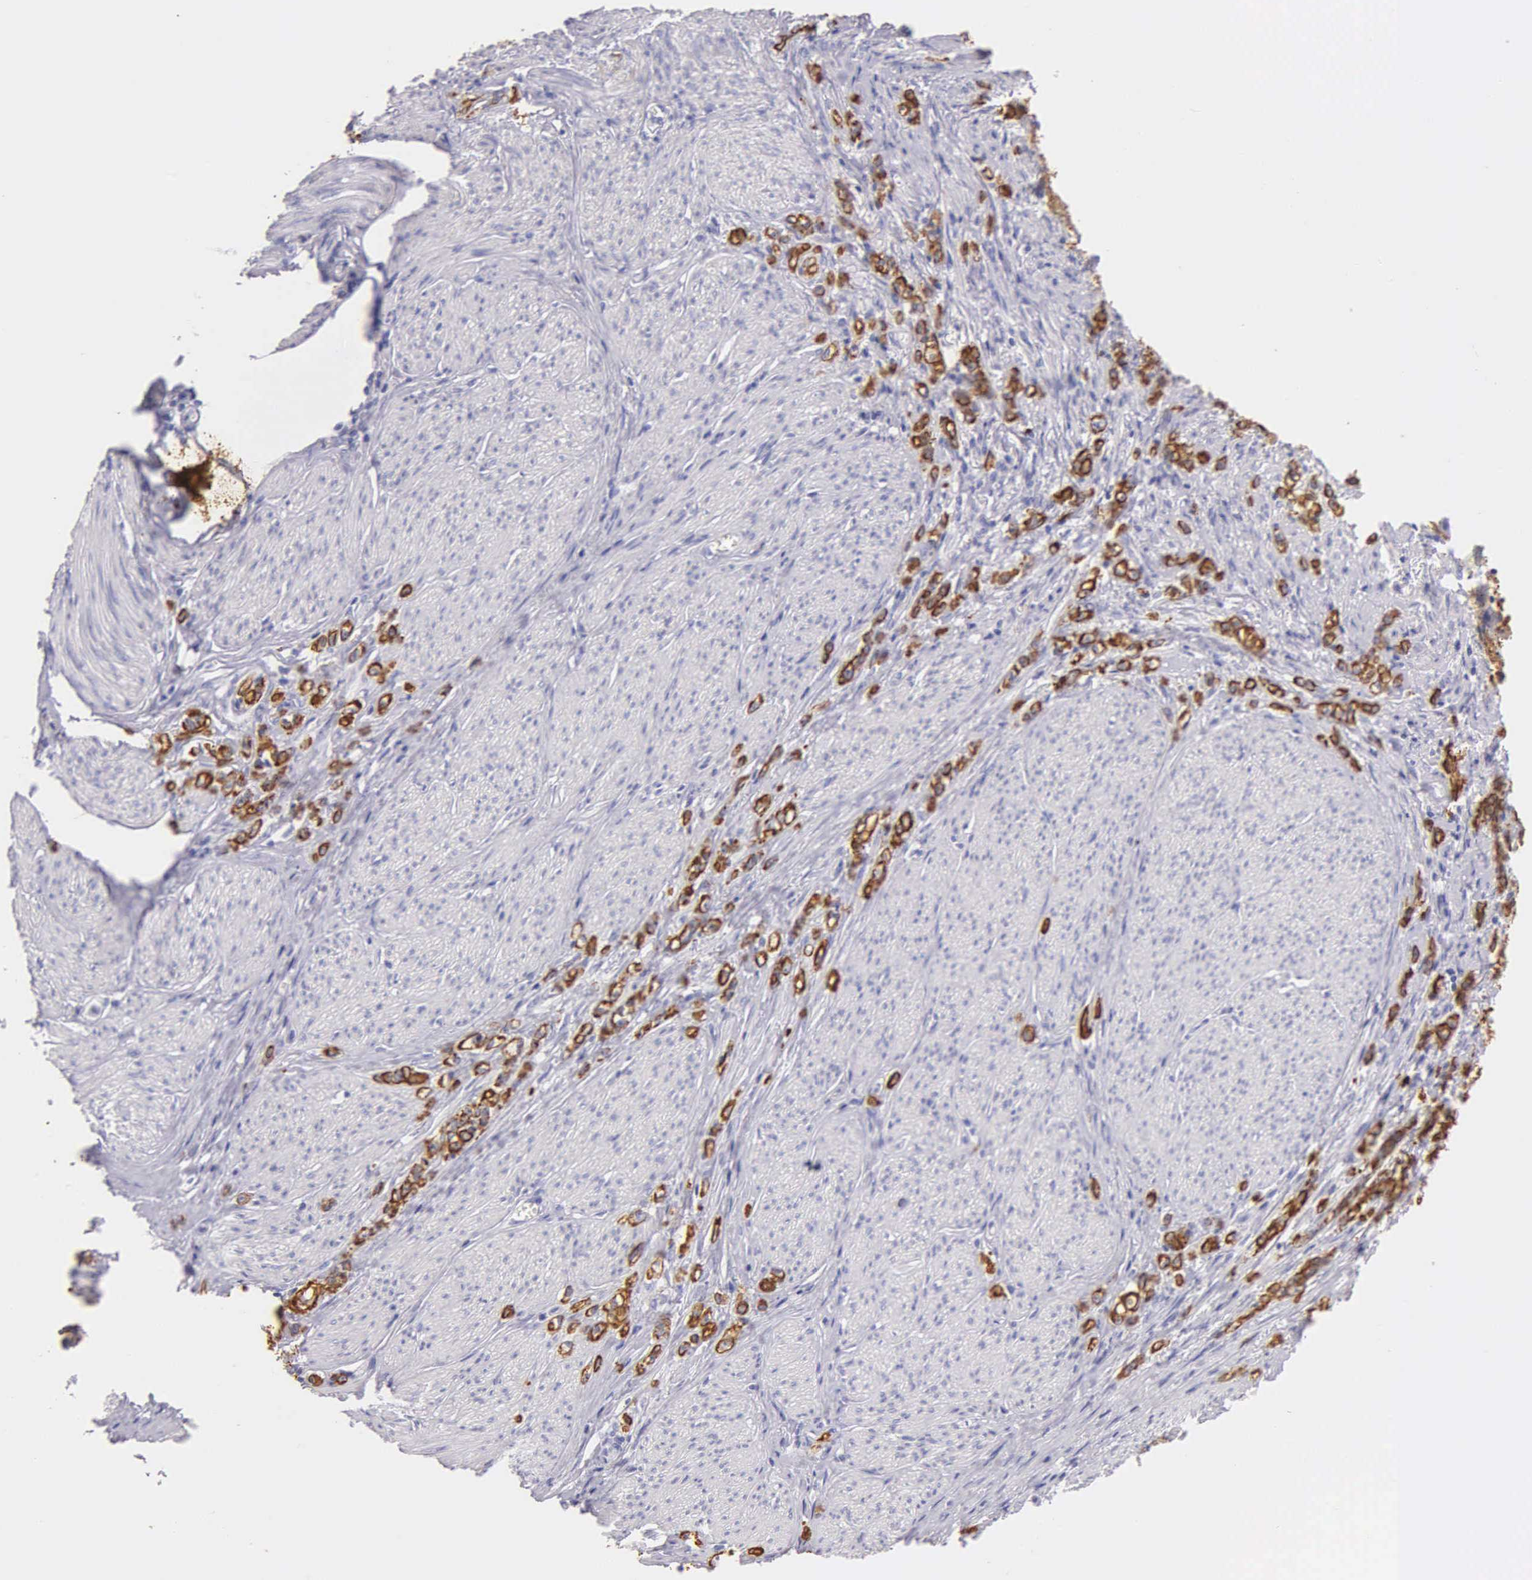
{"staining": {"intensity": "strong", "quantity": ">75%", "location": "cytoplasmic/membranous"}, "tissue": "stomach cancer", "cell_type": "Tumor cells", "image_type": "cancer", "snomed": [{"axis": "morphology", "description": "Adenocarcinoma, NOS"}, {"axis": "topography", "description": "Stomach"}], "caption": "There is high levels of strong cytoplasmic/membranous expression in tumor cells of stomach adenocarcinoma, as demonstrated by immunohistochemical staining (brown color).", "gene": "KRT17", "patient": {"sex": "male", "age": 72}}